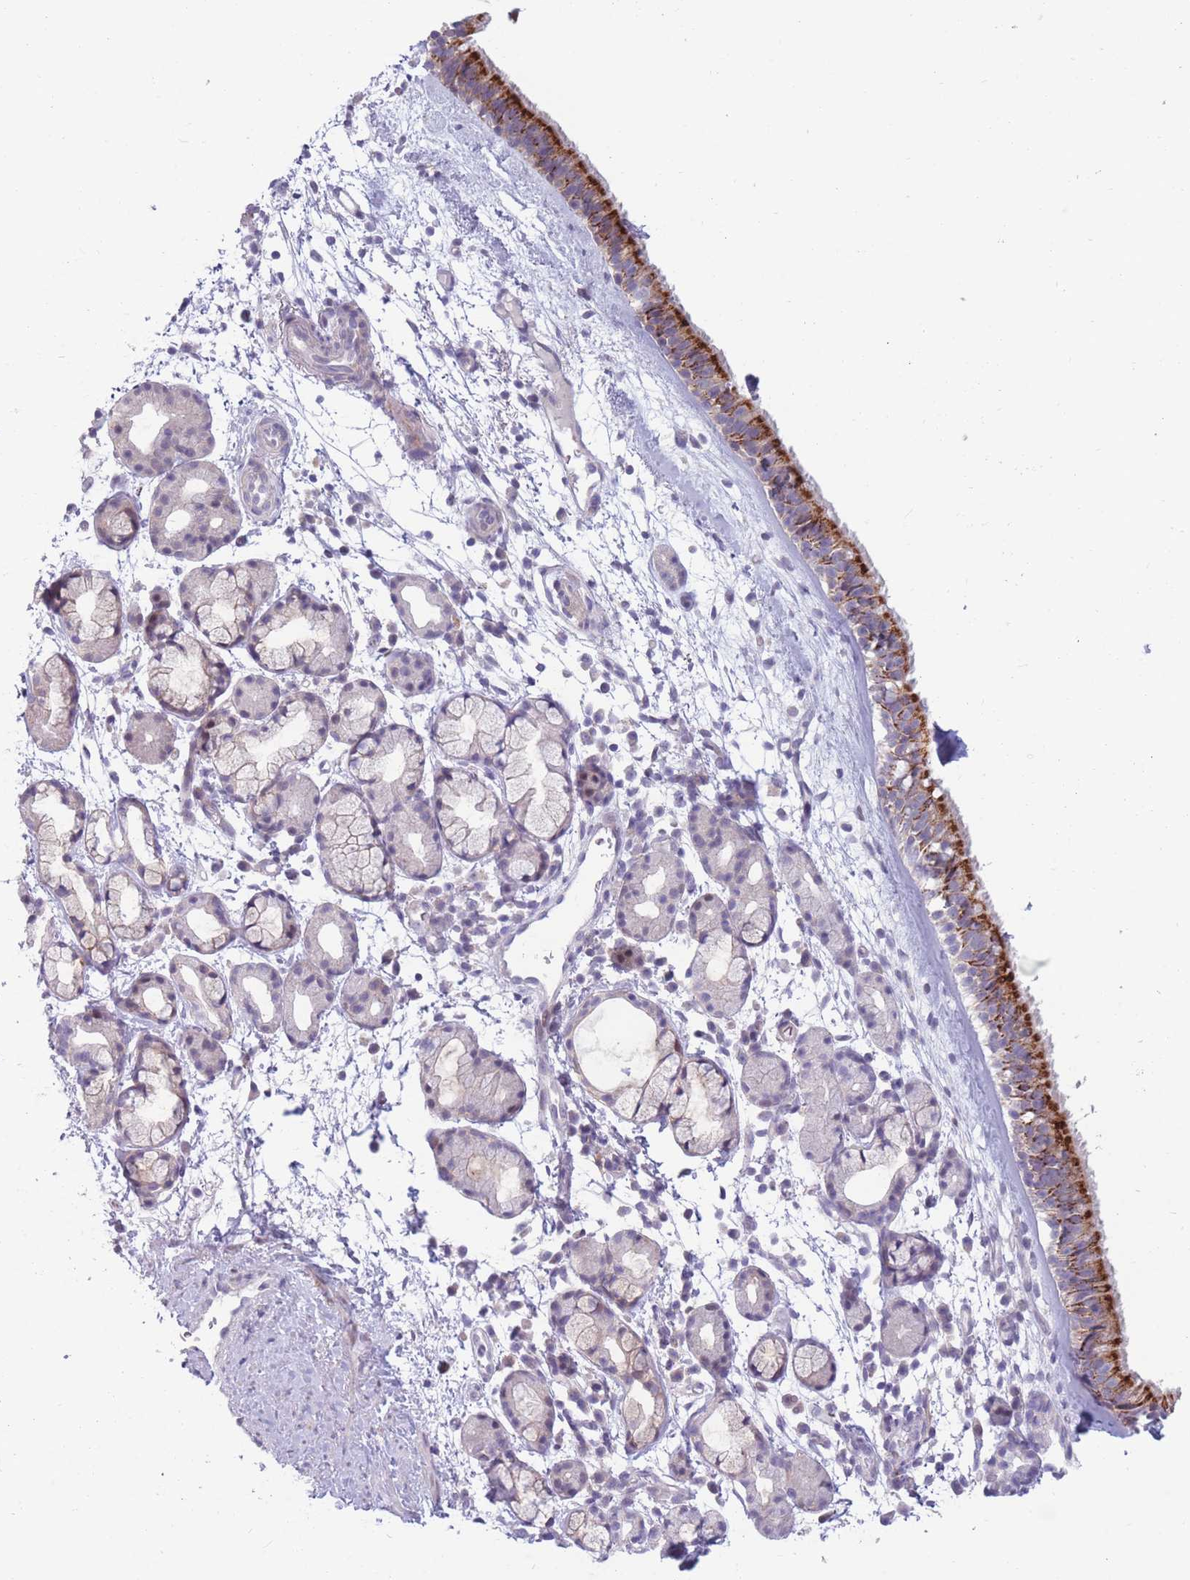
{"staining": {"intensity": "strong", "quantity": ">75%", "location": "cytoplasmic/membranous"}, "tissue": "nasopharynx", "cell_type": "Respiratory epithelial cells", "image_type": "normal", "snomed": [{"axis": "morphology", "description": "Normal tissue, NOS"}, {"axis": "topography", "description": "Nasopharynx"}], "caption": "This is a photomicrograph of immunohistochemistry (IHC) staining of benign nasopharynx, which shows strong staining in the cytoplasmic/membranous of respiratory epithelial cells.", "gene": "PDE4A", "patient": {"sex": "female", "age": 81}}